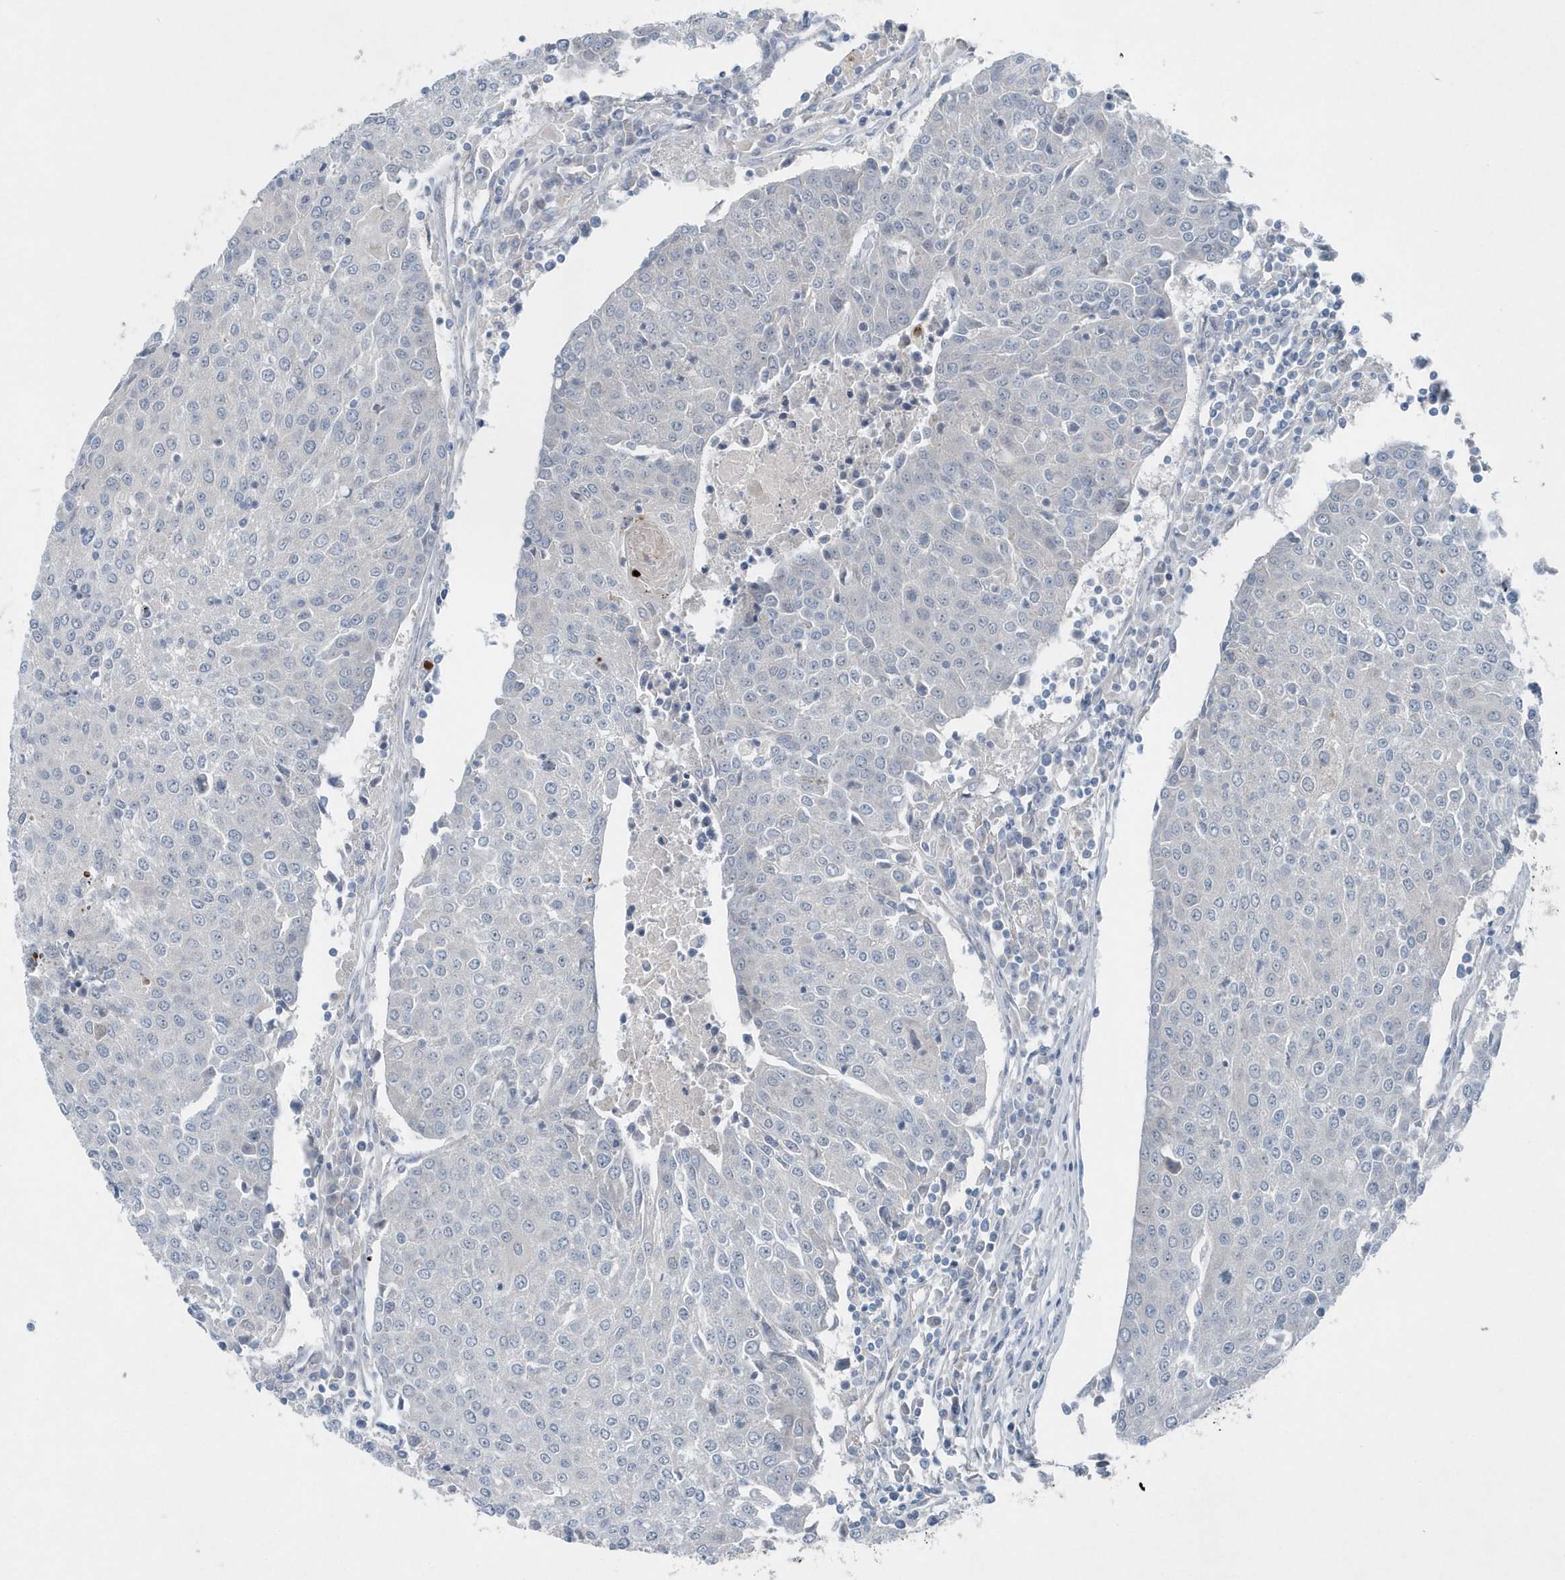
{"staining": {"intensity": "negative", "quantity": "none", "location": "none"}, "tissue": "urothelial cancer", "cell_type": "Tumor cells", "image_type": "cancer", "snomed": [{"axis": "morphology", "description": "Urothelial carcinoma, High grade"}, {"axis": "topography", "description": "Urinary bladder"}], "caption": "A high-resolution image shows immunohistochemistry staining of high-grade urothelial carcinoma, which shows no significant staining in tumor cells.", "gene": "MCC", "patient": {"sex": "female", "age": 85}}